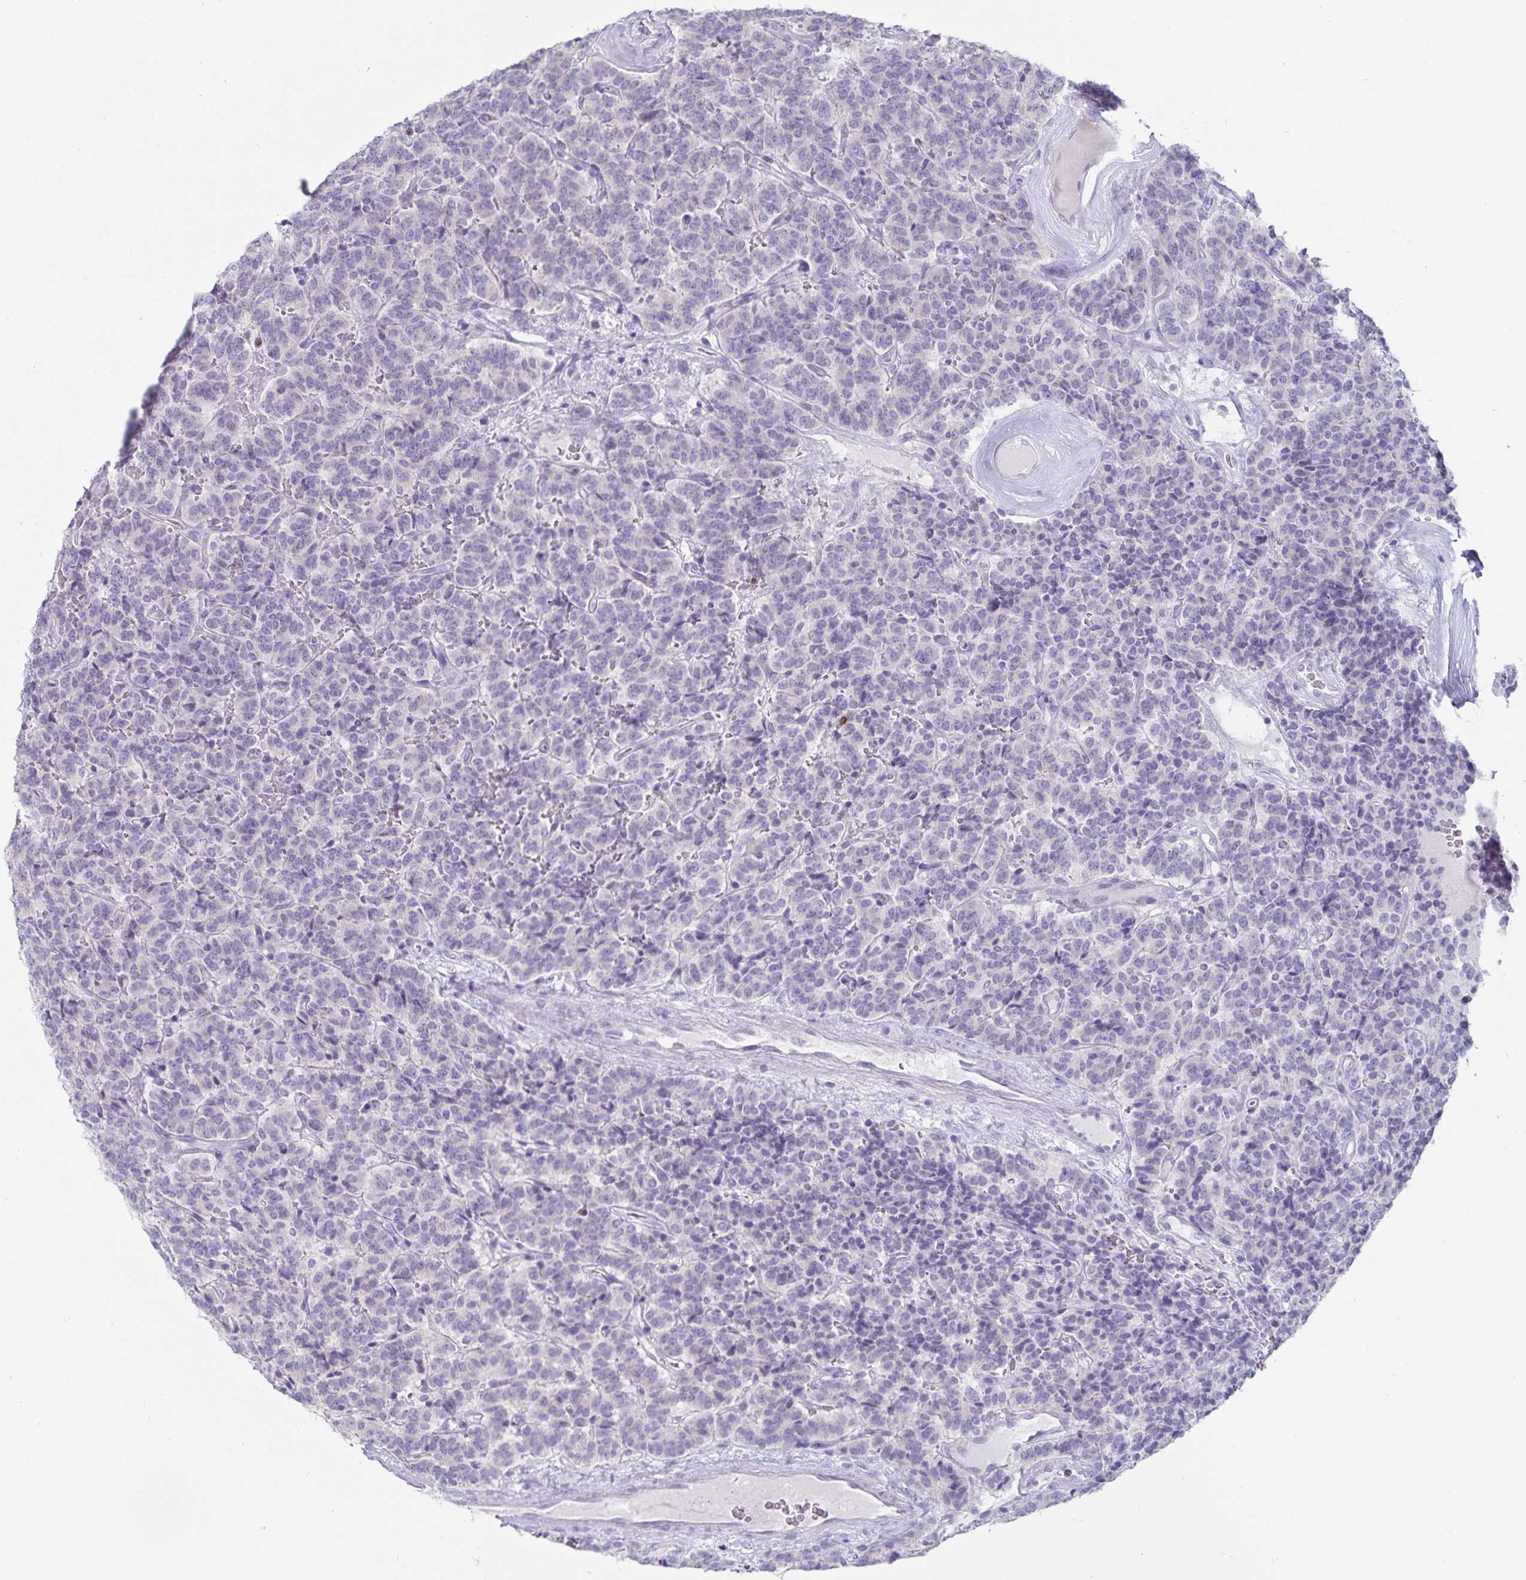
{"staining": {"intensity": "negative", "quantity": "none", "location": "none"}, "tissue": "carcinoid", "cell_type": "Tumor cells", "image_type": "cancer", "snomed": [{"axis": "morphology", "description": "Carcinoid, malignant, NOS"}, {"axis": "topography", "description": "Pancreas"}], "caption": "A photomicrograph of carcinoid (malignant) stained for a protein exhibits no brown staining in tumor cells.", "gene": "GNLY", "patient": {"sex": "male", "age": 36}}